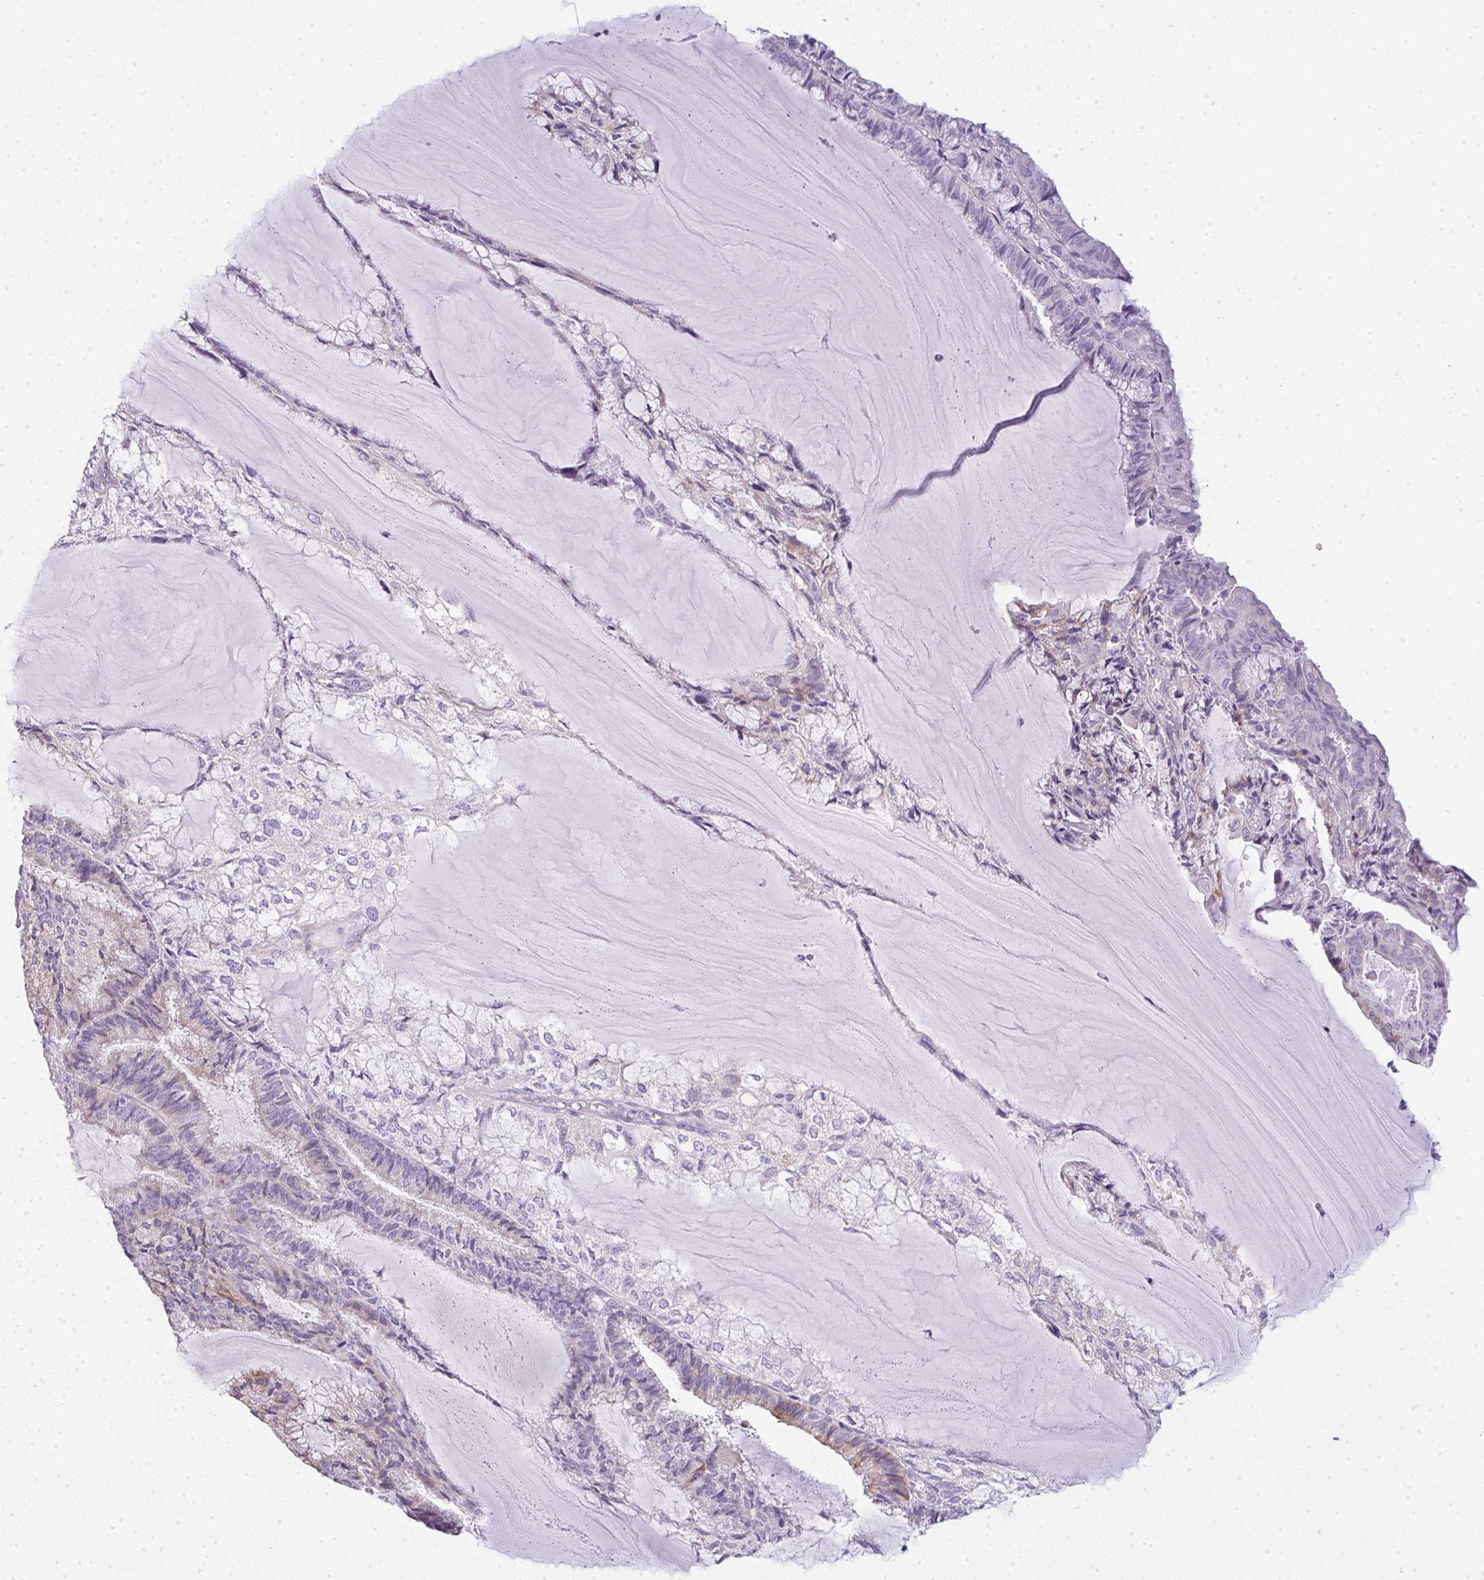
{"staining": {"intensity": "moderate", "quantity": "<25%", "location": "cytoplasmic/membranous"}, "tissue": "endometrial cancer", "cell_type": "Tumor cells", "image_type": "cancer", "snomed": [{"axis": "morphology", "description": "Adenocarcinoma, NOS"}, {"axis": "topography", "description": "Endometrium"}], "caption": "Endometrial cancer (adenocarcinoma) stained with DAB IHC reveals low levels of moderate cytoplasmic/membranous positivity in approximately <25% of tumor cells. Using DAB (3,3'-diaminobenzidine) (brown) and hematoxylin (blue) stains, captured at high magnification using brightfield microscopy.", "gene": "LPAR4", "patient": {"sex": "female", "age": 81}}